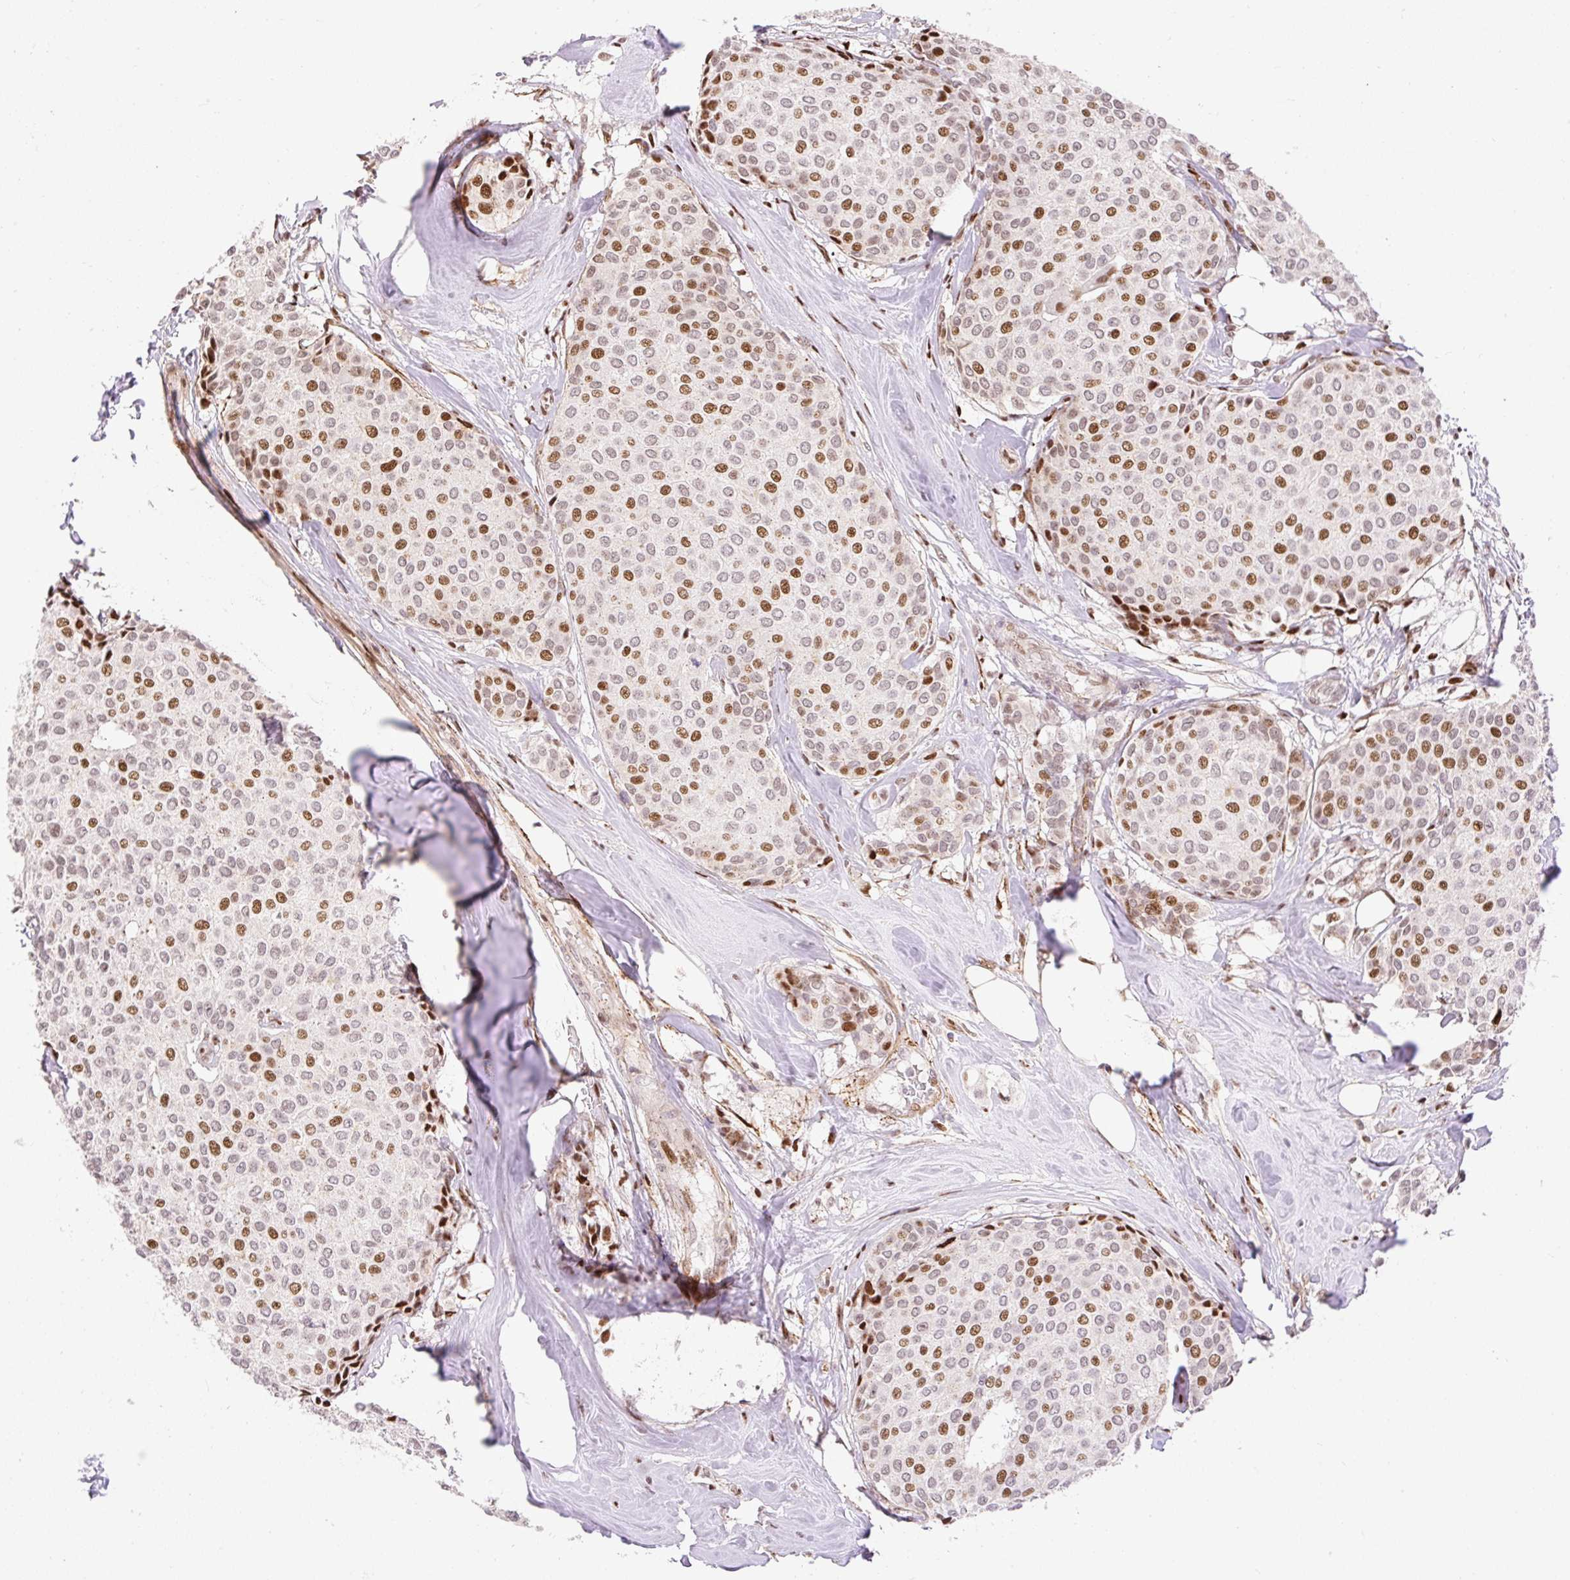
{"staining": {"intensity": "moderate", "quantity": "25%-75%", "location": "nuclear"}, "tissue": "breast cancer", "cell_type": "Tumor cells", "image_type": "cancer", "snomed": [{"axis": "morphology", "description": "Duct carcinoma"}, {"axis": "topography", "description": "Breast"}], "caption": "This histopathology image shows immunohistochemistry (IHC) staining of human breast intraductal carcinoma, with medium moderate nuclear positivity in approximately 25%-75% of tumor cells.", "gene": "RIPPLY3", "patient": {"sex": "female", "age": 47}}